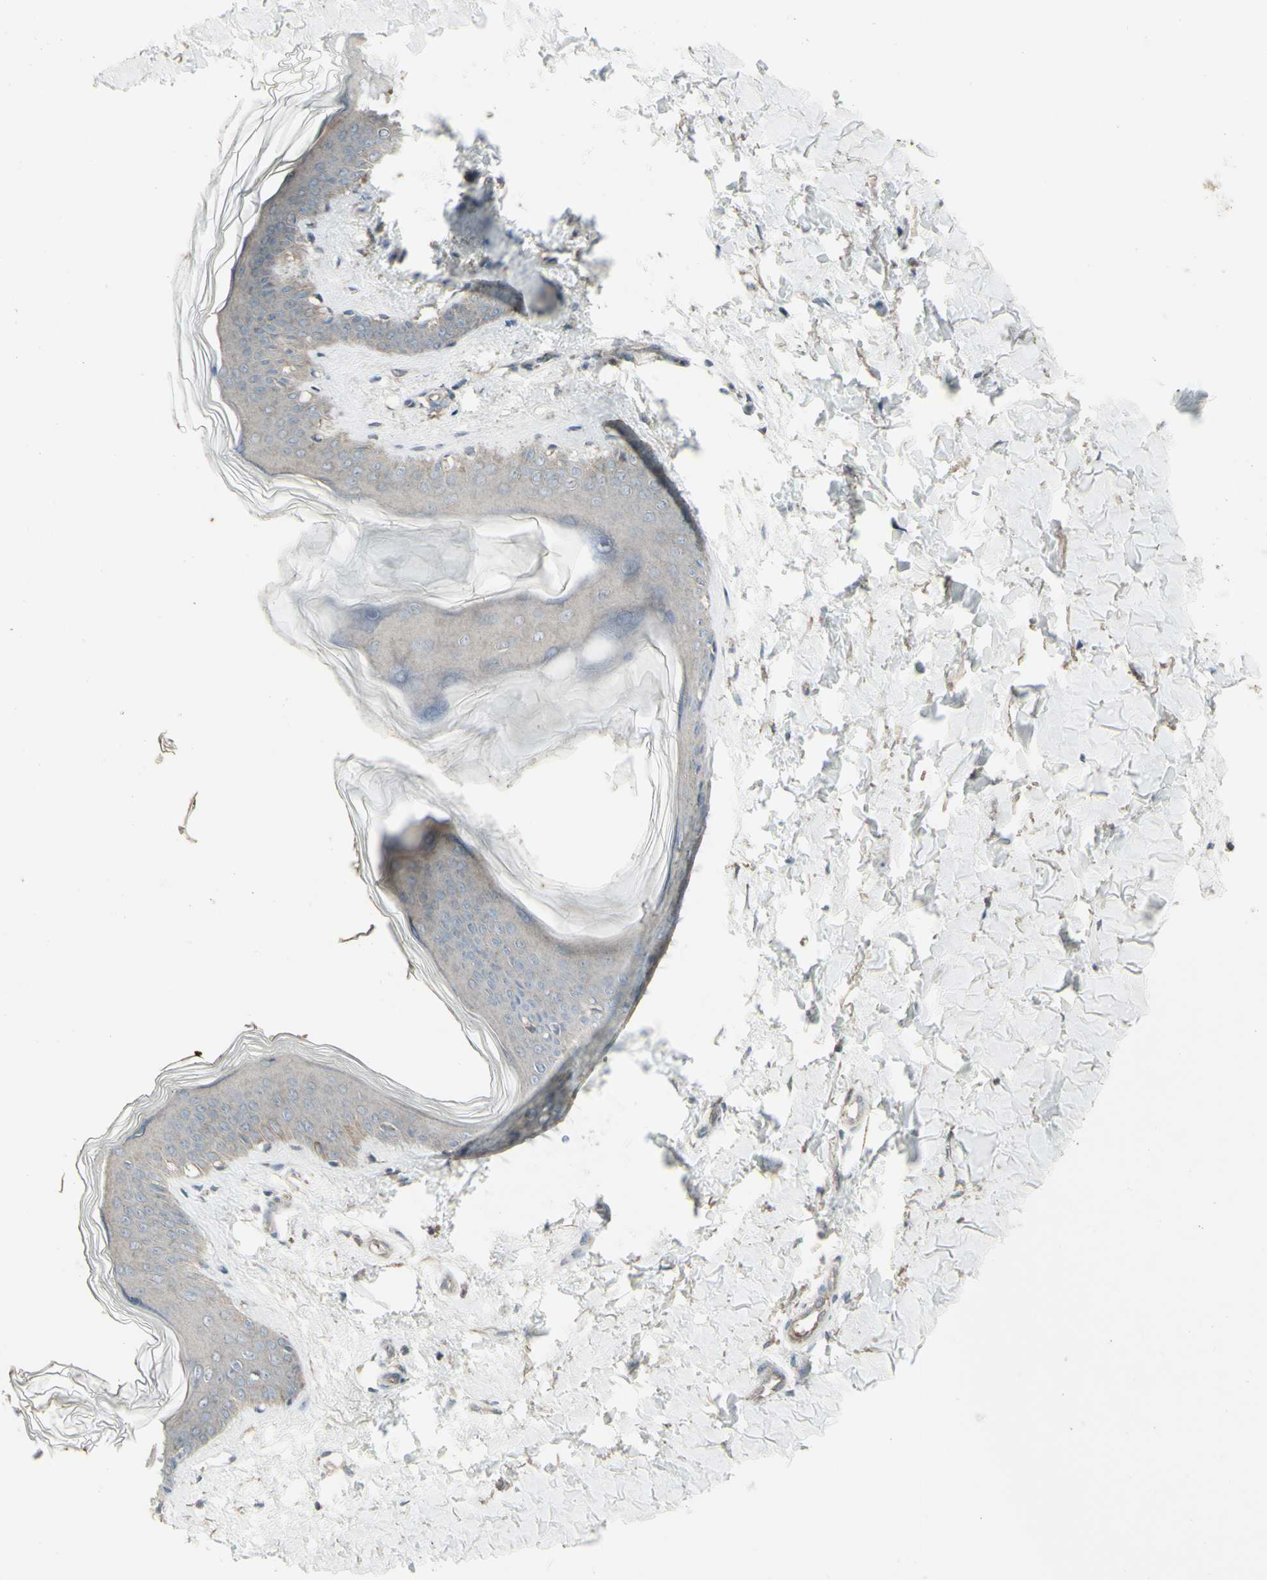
{"staining": {"intensity": "weak", "quantity": "<25%", "location": "cytoplasmic/membranous"}, "tissue": "skin", "cell_type": "Fibroblasts", "image_type": "normal", "snomed": [{"axis": "morphology", "description": "Normal tissue, NOS"}, {"axis": "topography", "description": "Skin"}], "caption": "Micrograph shows no significant protein staining in fibroblasts of unremarkable skin. (DAB IHC visualized using brightfield microscopy, high magnification).", "gene": "SHC1", "patient": {"sex": "female", "age": 41}}